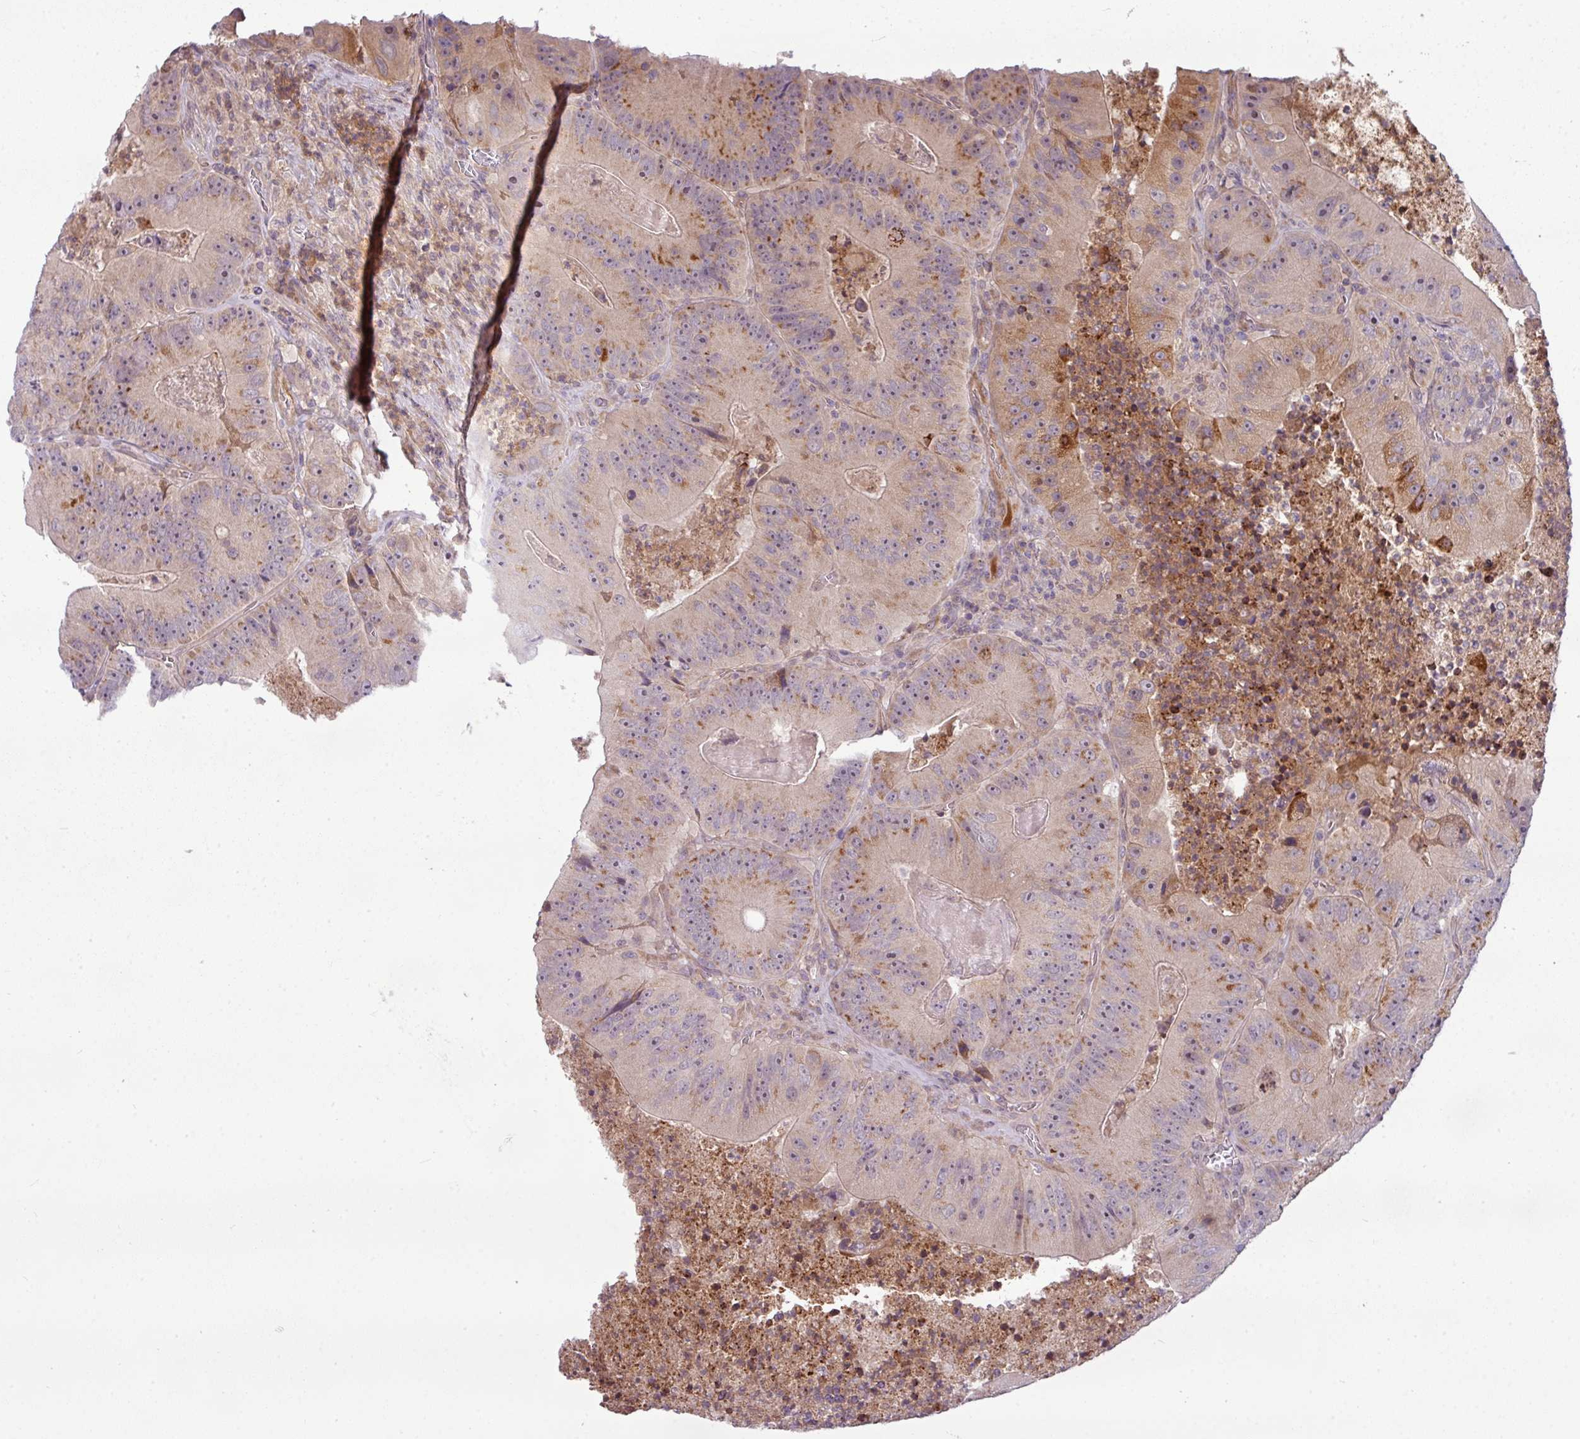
{"staining": {"intensity": "moderate", "quantity": "<25%", "location": "cytoplasmic/membranous"}, "tissue": "colorectal cancer", "cell_type": "Tumor cells", "image_type": "cancer", "snomed": [{"axis": "morphology", "description": "Adenocarcinoma, NOS"}, {"axis": "topography", "description": "Colon"}], "caption": "About <25% of tumor cells in colorectal cancer (adenocarcinoma) show moderate cytoplasmic/membranous protein positivity as visualized by brown immunohistochemical staining.", "gene": "ZNF35", "patient": {"sex": "female", "age": 86}}